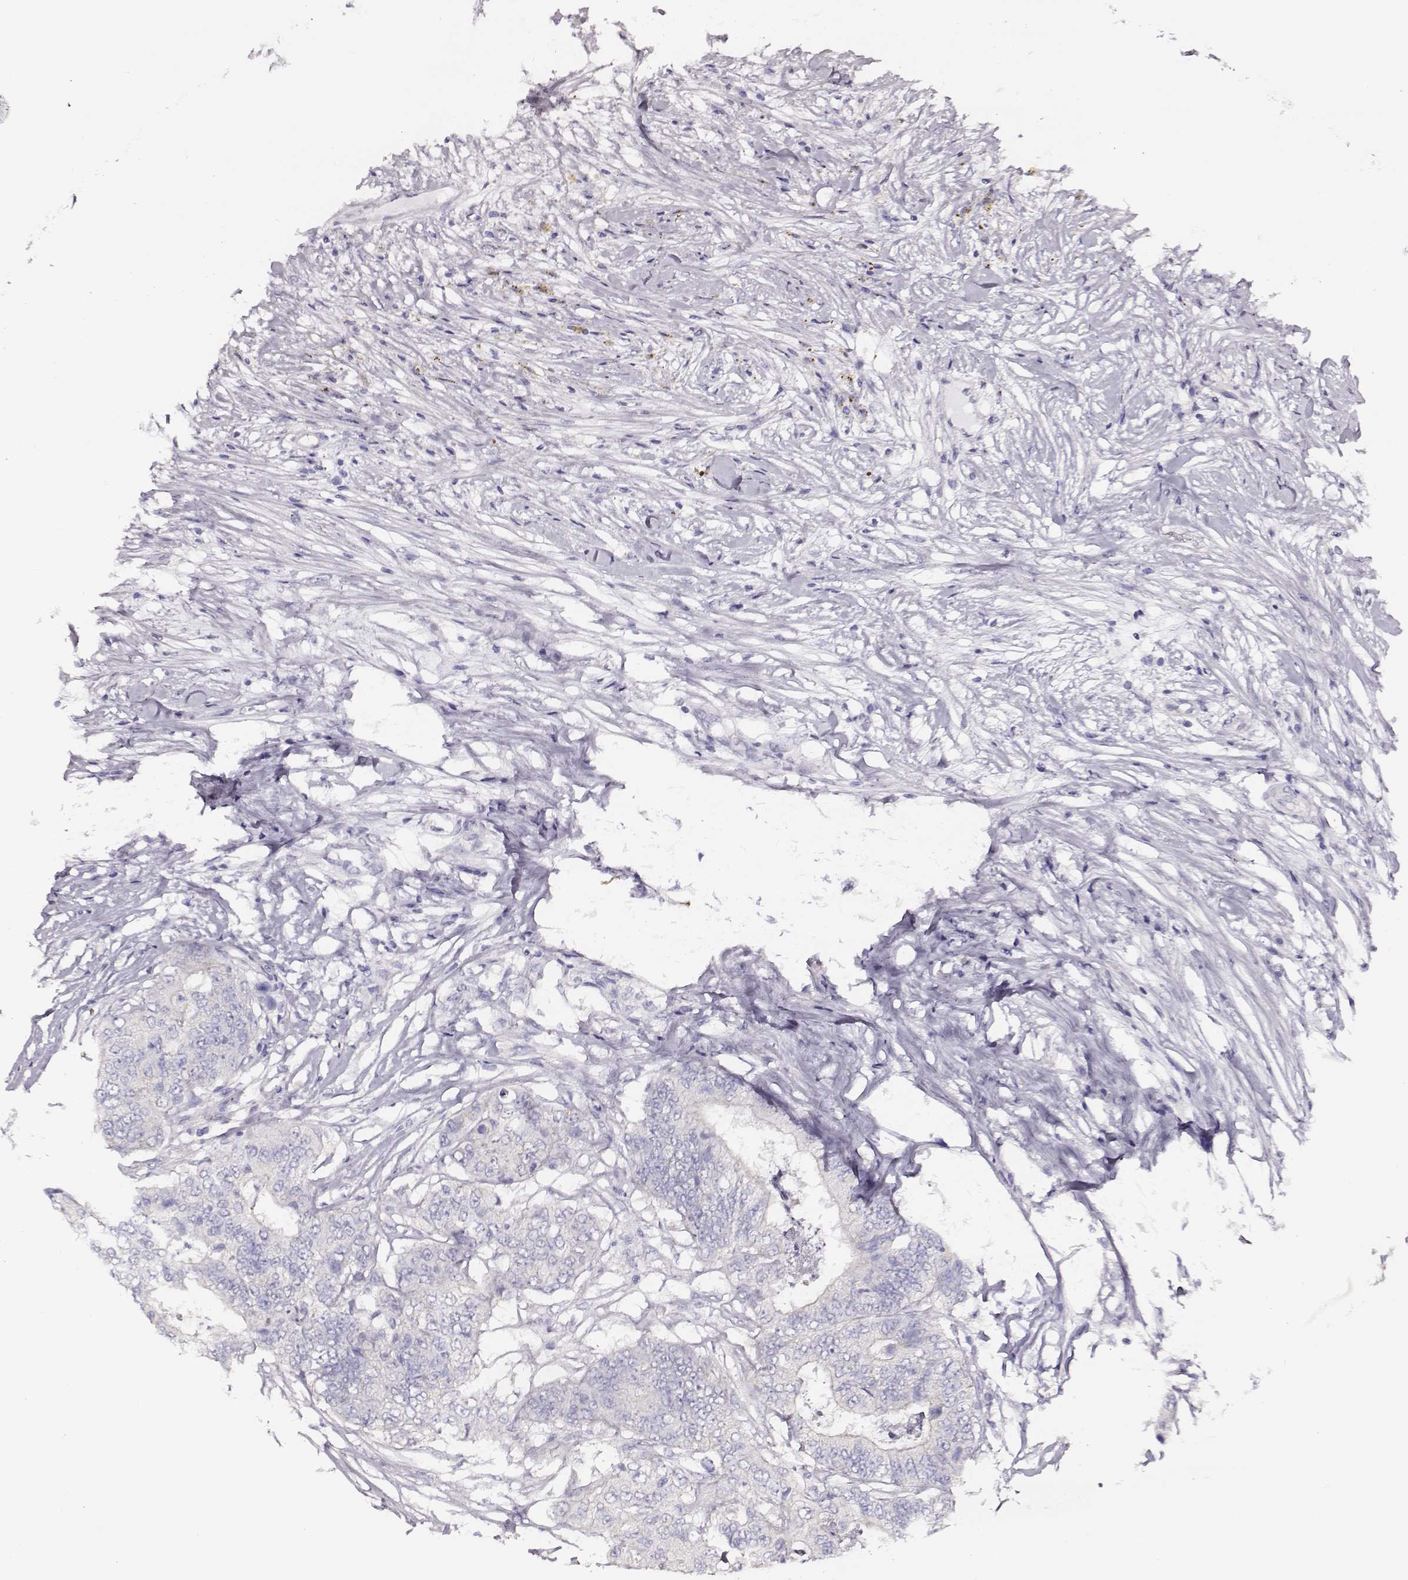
{"staining": {"intensity": "negative", "quantity": "none", "location": "none"}, "tissue": "colorectal cancer", "cell_type": "Tumor cells", "image_type": "cancer", "snomed": [{"axis": "morphology", "description": "Adenocarcinoma, NOS"}, {"axis": "topography", "description": "Colon"}], "caption": "Immunohistochemistry (IHC) of human colorectal cancer (adenocarcinoma) reveals no staining in tumor cells. The staining was performed using DAB (3,3'-diaminobenzidine) to visualize the protein expression in brown, while the nuclei were stained in blue with hematoxylin (Magnification: 20x).", "gene": "AADAT", "patient": {"sex": "female", "age": 48}}